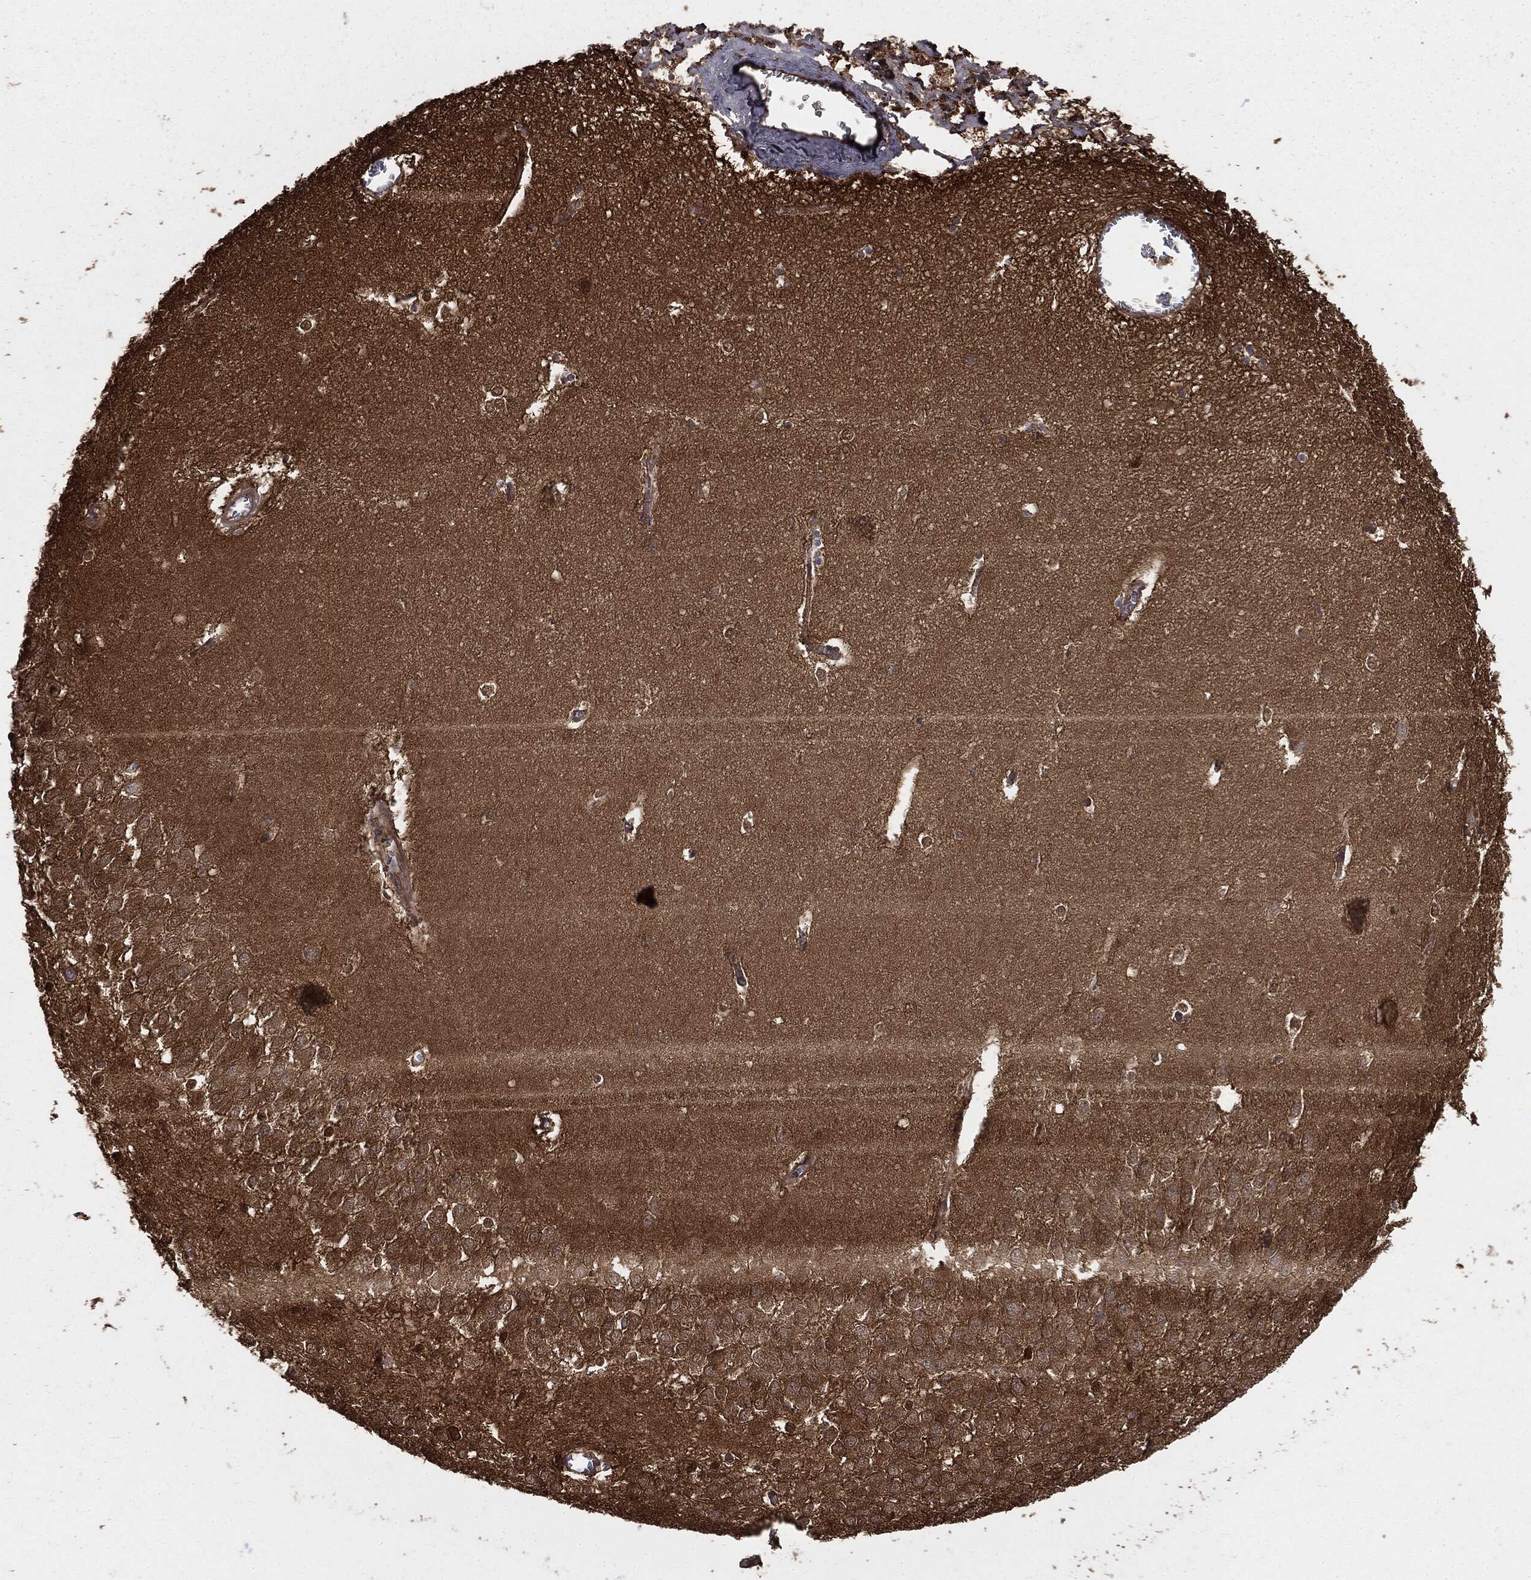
{"staining": {"intensity": "negative", "quantity": "none", "location": "none"}, "tissue": "hippocampus", "cell_type": "Glial cells", "image_type": "normal", "snomed": [{"axis": "morphology", "description": "Normal tissue, NOS"}, {"axis": "topography", "description": "Hippocampus"}], "caption": "IHC micrograph of benign human hippocampus stained for a protein (brown), which exhibits no expression in glial cells.", "gene": "GNB5", "patient": {"sex": "female", "age": 64}}